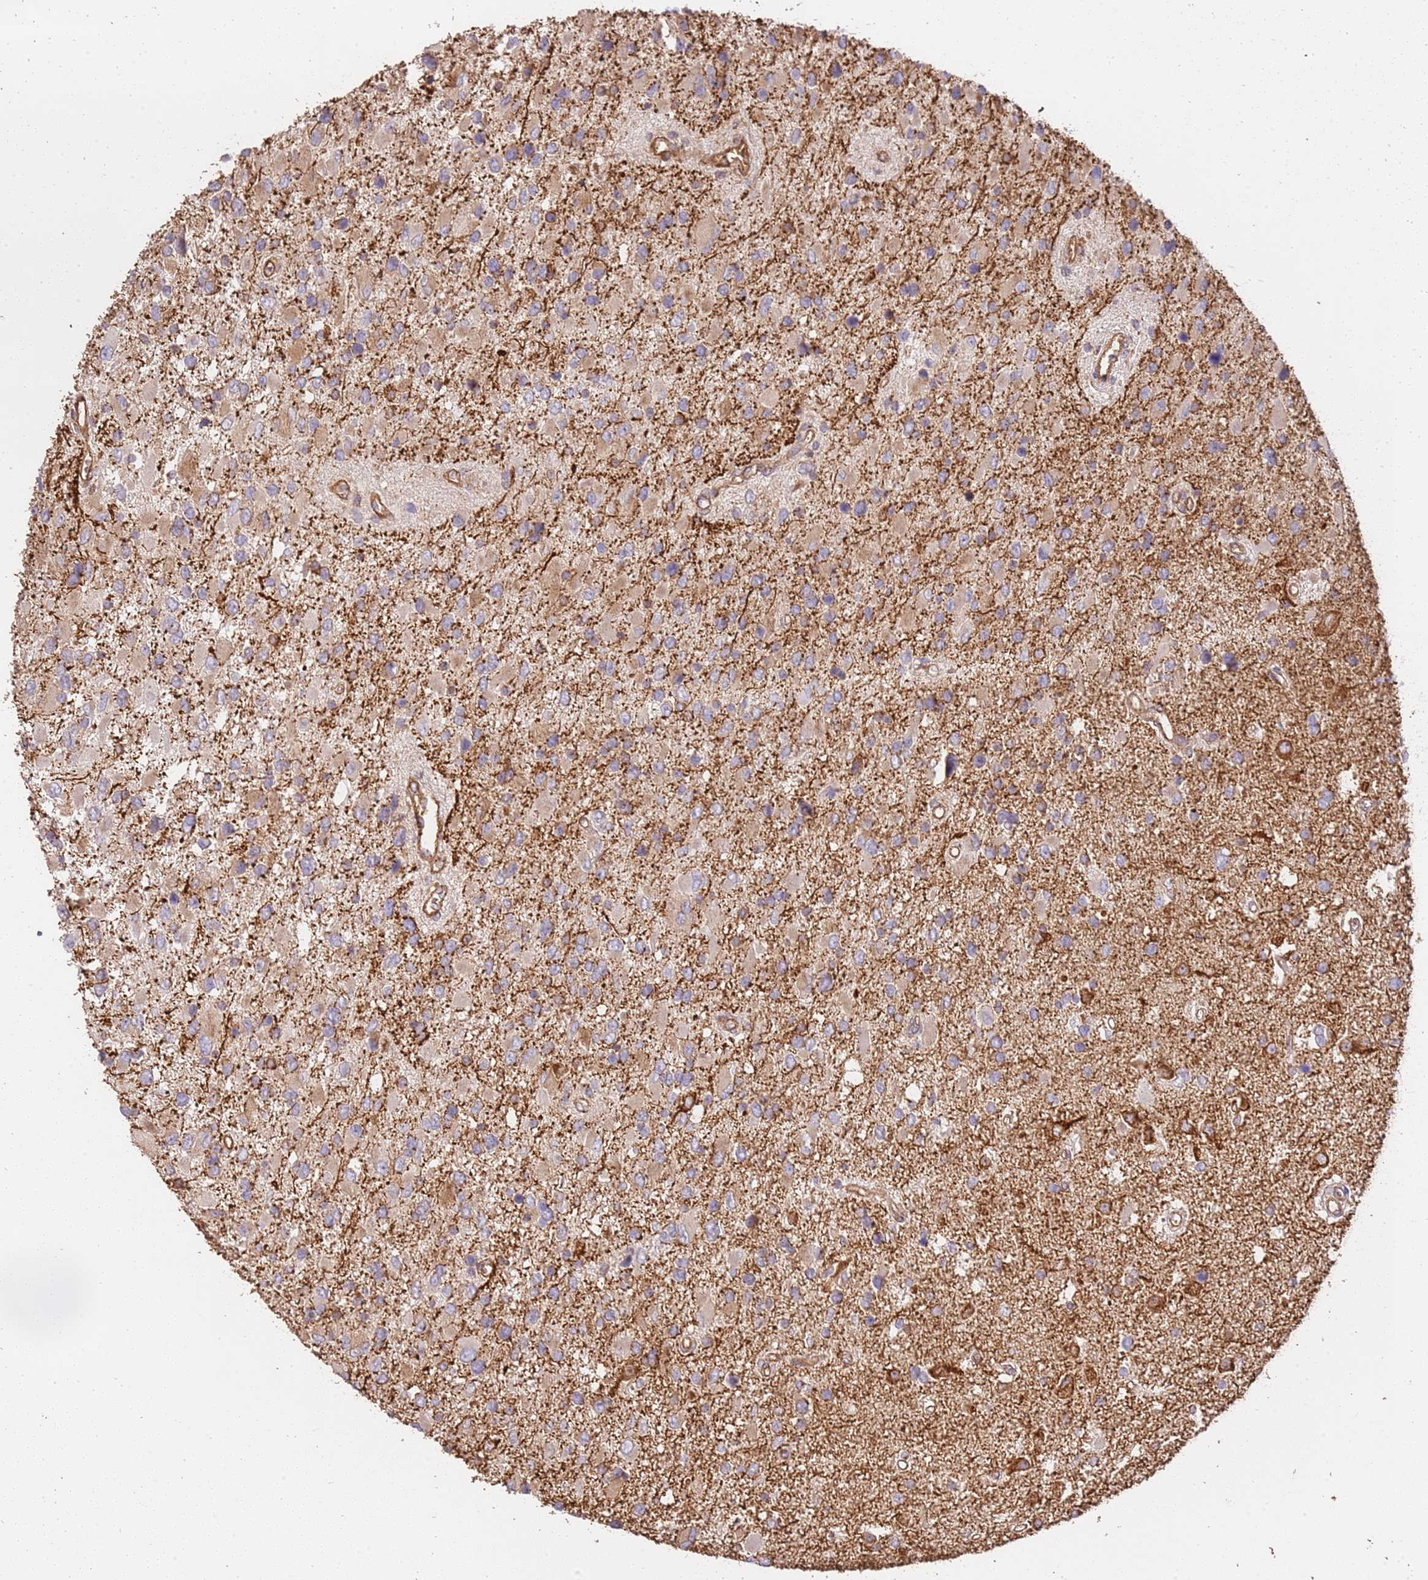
{"staining": {"intensity": "moderate", "quantity": "25%-75%", "location": "cytoplasmic/membranous"}, "tissue": "glioma", "cell_type": "Tumor cells", "image_type": "cancer", "snomed": [{"axis": "morphology", "description": "Glioma, malignant, High grade"}, {"axis": "topography", "description": "Brain"}], "caption": "Protein expression analysis of human glioma reveals moderate cytoplasmic/membranous staining in about 25%-75% of tumor cells.", "gene": "ZBTB39", "patient": {"sex": "male", "age": 53}}